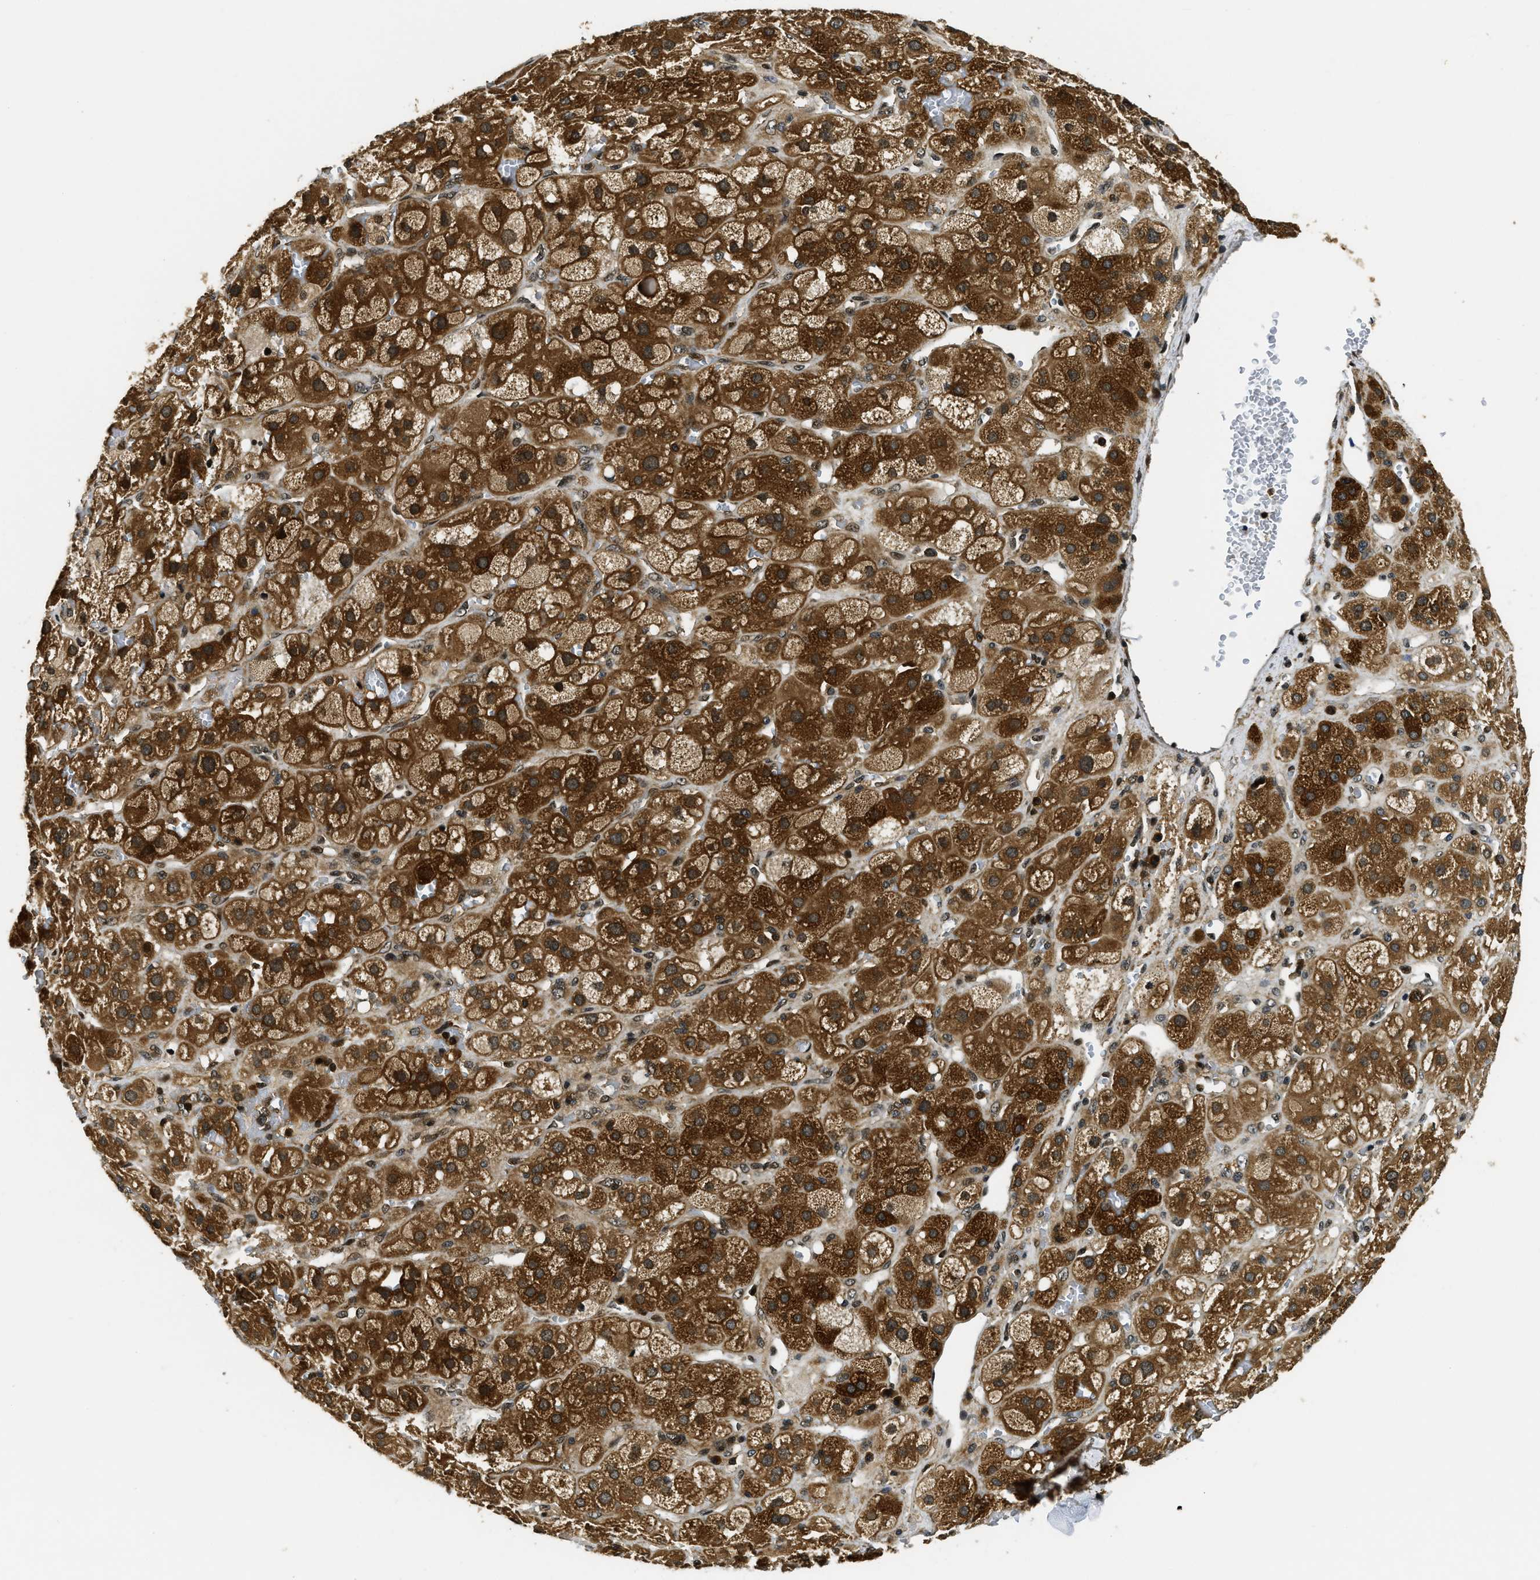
{"staining": {"intensity": "strong", "quantity": ">75%", "location": "cytoplasmic/membranous,nuclear"}, "tissue": "adrenal gland", "cell_type": "Glandular cells", "image_type": "normal", "snomed": [{"axis": "morphology", "description": "Normal tissue, NOS"}, {"axis": "topography", "description": "Adrenal gland"}], "caption": "Immunohistochemical staining of benign human adrenal gland demonstrates >75% levels of strong cytoplasmic/membranous,nuclear protein expression in about >75% of glandular cells.", "gene": "ADSL", "patient": {"sex": "female", "age": 47}}